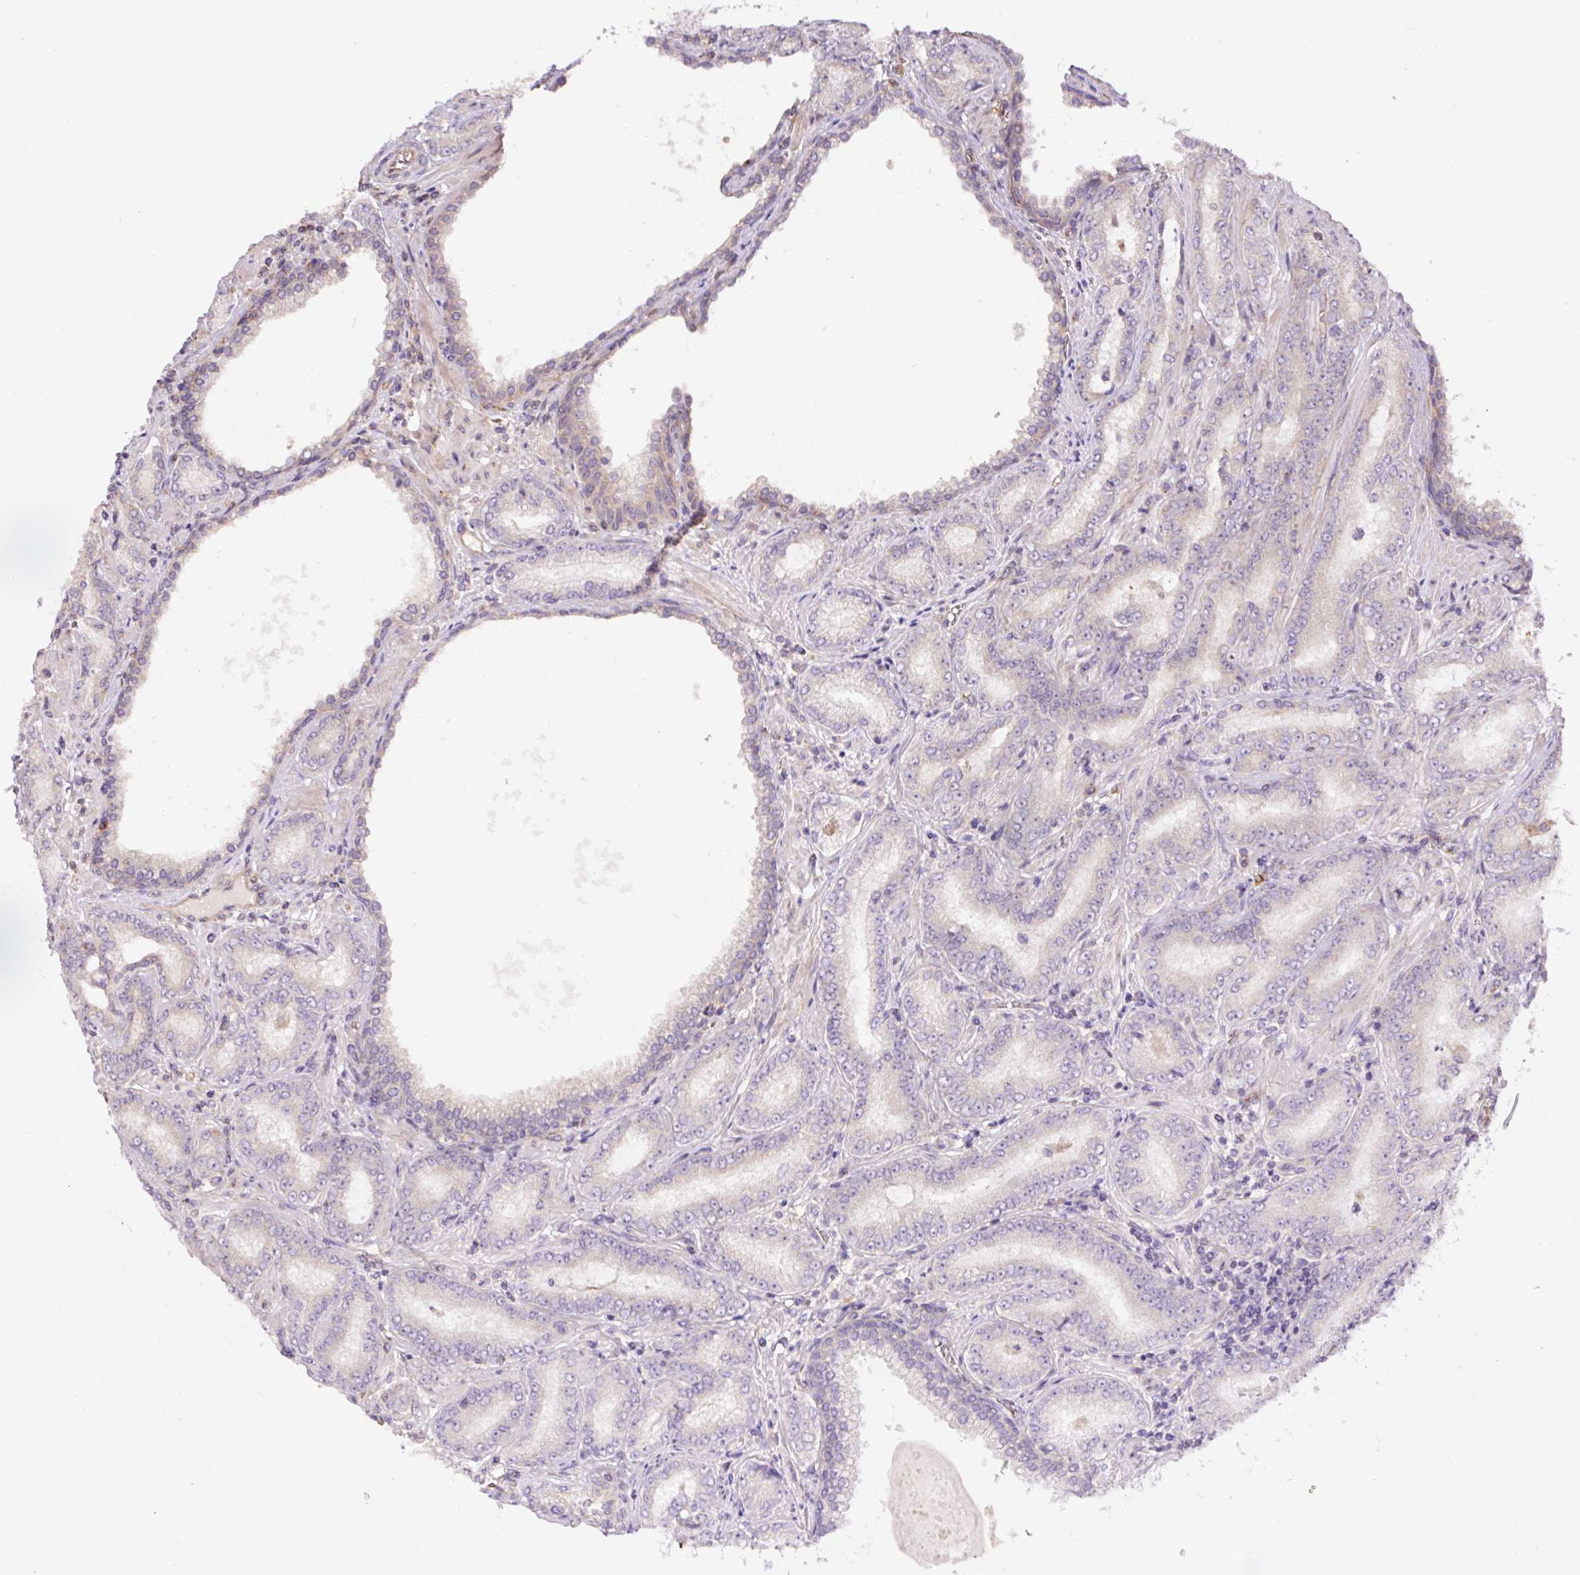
{"staining": {"intensity": "negative", "quantity": "none", "location": "none"}, "tissue": "prostate cancer", "cell_type": "Tumor cells", "image_type": "cancer", "snomed": [{"axis": "morphology", "description": "Adenocarcinoma, High grade"}, {"axis": "topography", "description": "Prostate"}], "caption": "This is an immunohistochemistry (IHC) photomicrograph of prostate high-grade adenocarcinoma. There is no positivity in tumor cells.", "gene": "PPME1", "patient": {"sex": "male", "age": 72}}